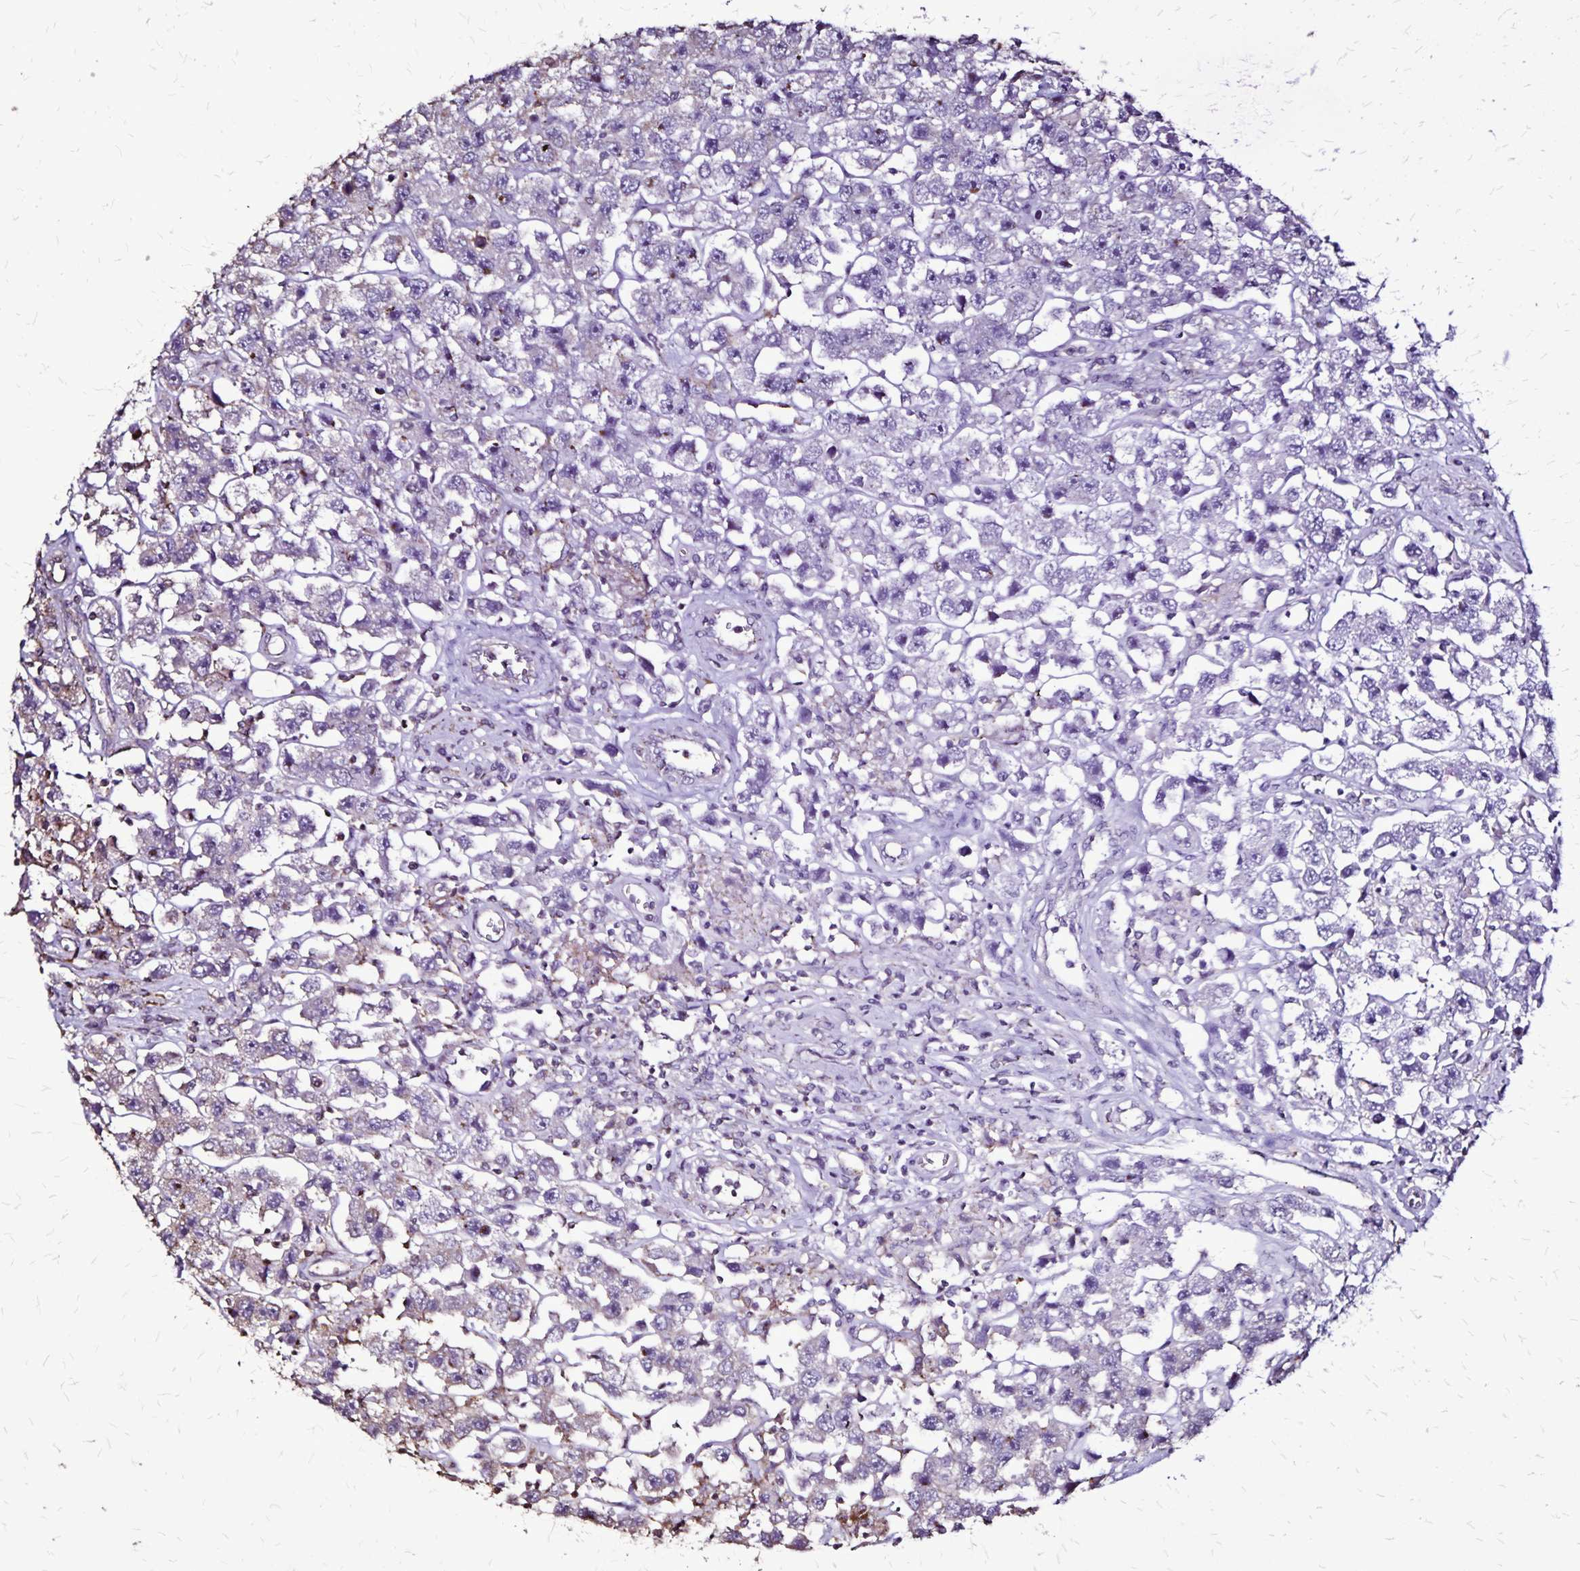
{"staining": {"intensity": "negative", "quantity": "none", "location": "none"}, "tissue": "testis cancer", "cell_type": "Tumor cells", "image_type": "cancer", "snomed": [{"axis": "morphology", "description": "Seminoma, NOS"}, {"axis": "topography", "description": "Testis"}], "caption": "Human testis seminoma stained for a protein using immunohistochemistry (IHC) shows no staining in tumor cells.", "gene": "CHMP1B", "patient": {"sex": "male", "age": 45}}